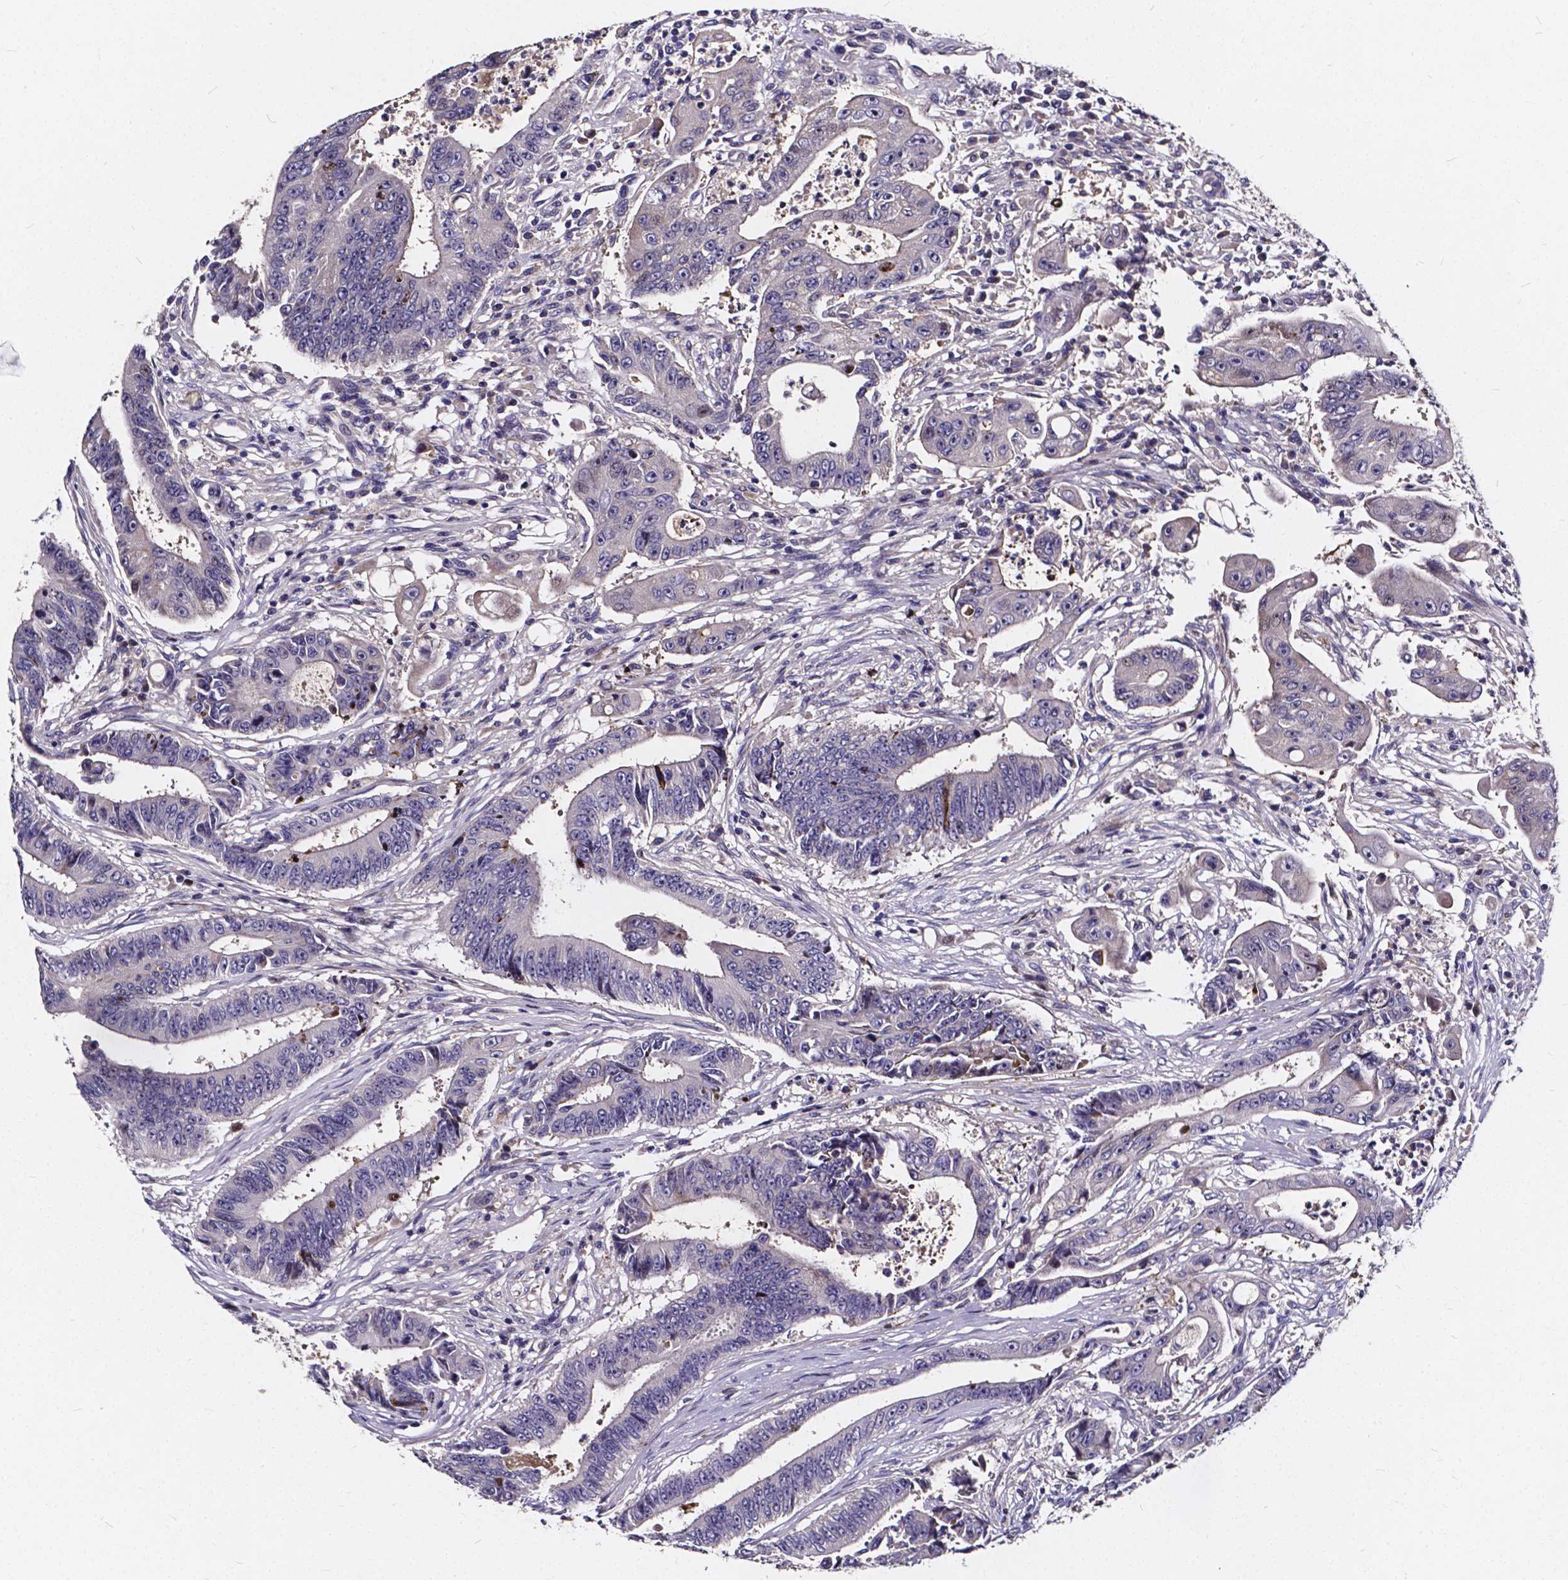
{"staining": {"intensity": "negative", "quantity": "none", "location": "none"}, "tissue": "colorectal cancer", "cell_type": "Tumor cells", "image_type": "cancer", "snomed": [{"axis": "morphology", "description": "Adenocarcinoma, NOS"}, {"axis": "topography", "description": "Rectum"}], "caption": "Colorectal cancer (adenocarcinoma) stained for a protein using immunohistochemistry (IHC) exhibits no staining tumor cells.", "gene": "SOWAHA", "patient": {"sex": "male", "age": 54}}